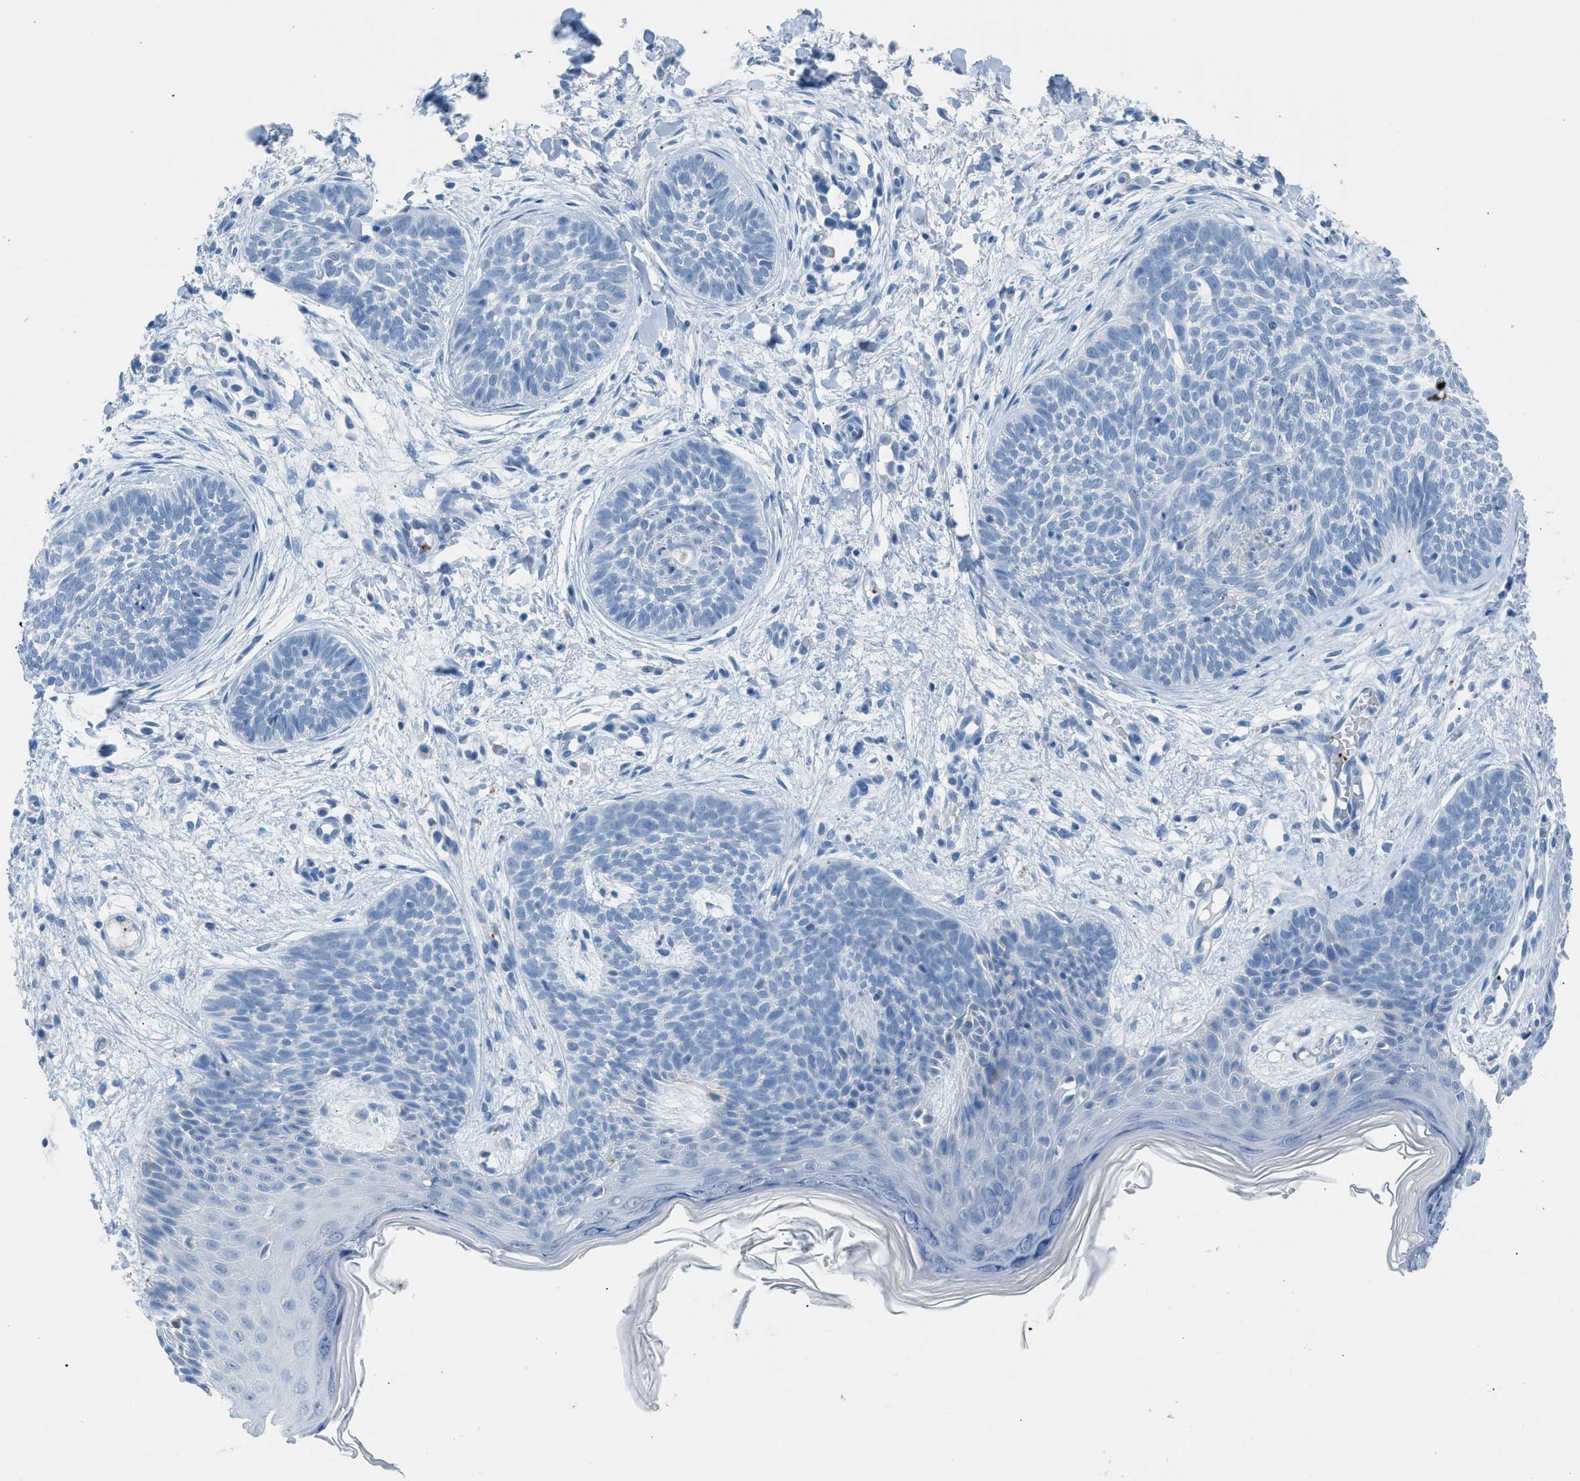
{"staining": {"intensity": "negative", "quantity": "none", "location": "none"}, "tissue": "skin cancer", "cell_type": "Tumor cells", "image_type": "cancer", "snomed": [{"axis": "morphology", "description": "Basal cell carcinoma"}, {"axis": "topography", "description": "Skin"}], "caption": "Immunohistochemistry (IHC) image of human skin basal cell carcinoma stained for a protein (brown), which reveals no positivity in tumor cells. Brightfield microscopy of IHC stained with DAB (3,3'-diaminobenzidine) (brown) and hematoxylin (blue), captured at high magnification.", "gene": "FAIM2", "patient": {"sex": "female", "age": 59}}